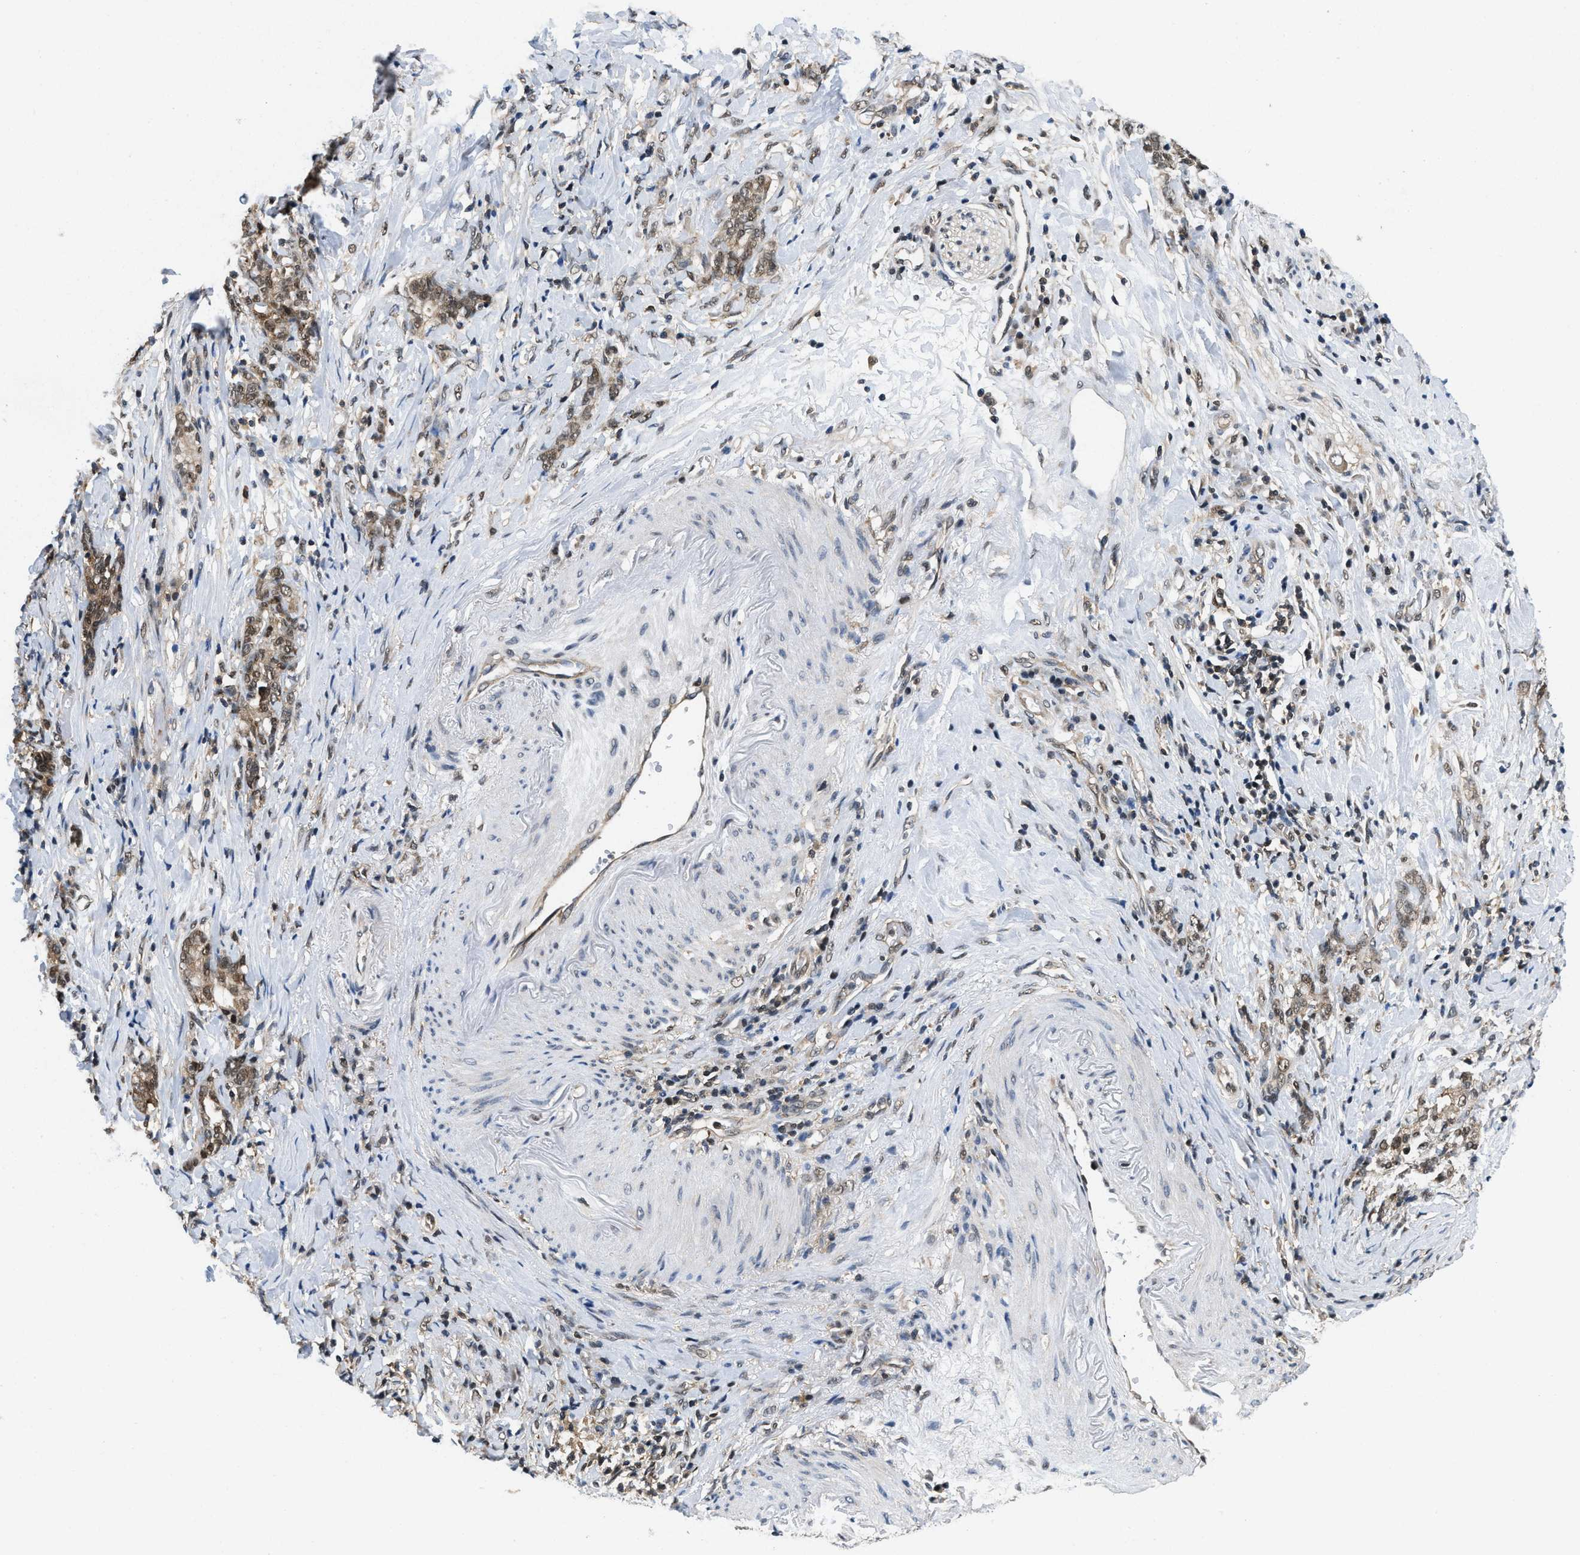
{"staining": {"intensity": "weak", "quantity": "25%-75%", "location": "cytoplasmic/membranous,nuclear"}, "tissue": "stomach cancer", "cell_type": "Tumor cells", "image_type": "cancer", "snomed": [{"axis": "morphology", "description": "Adenocarcinoma, NOS"}, {"axis": "topography", "description": "Stomach, lower"}], "caption": "Weak cytoplasmic/membranous and nuclear staining is present in approximately 25%-75% of tumor cells in adenocarcinoma (stomach). Using DAB (3,3'-diaminobenzidine) (brown) and hematoxylin (blue) stains, captured at high magnification using brightfield microscopy.", "gene": "ATF7IP", "patient": {"sex": "male", "age": 88}}